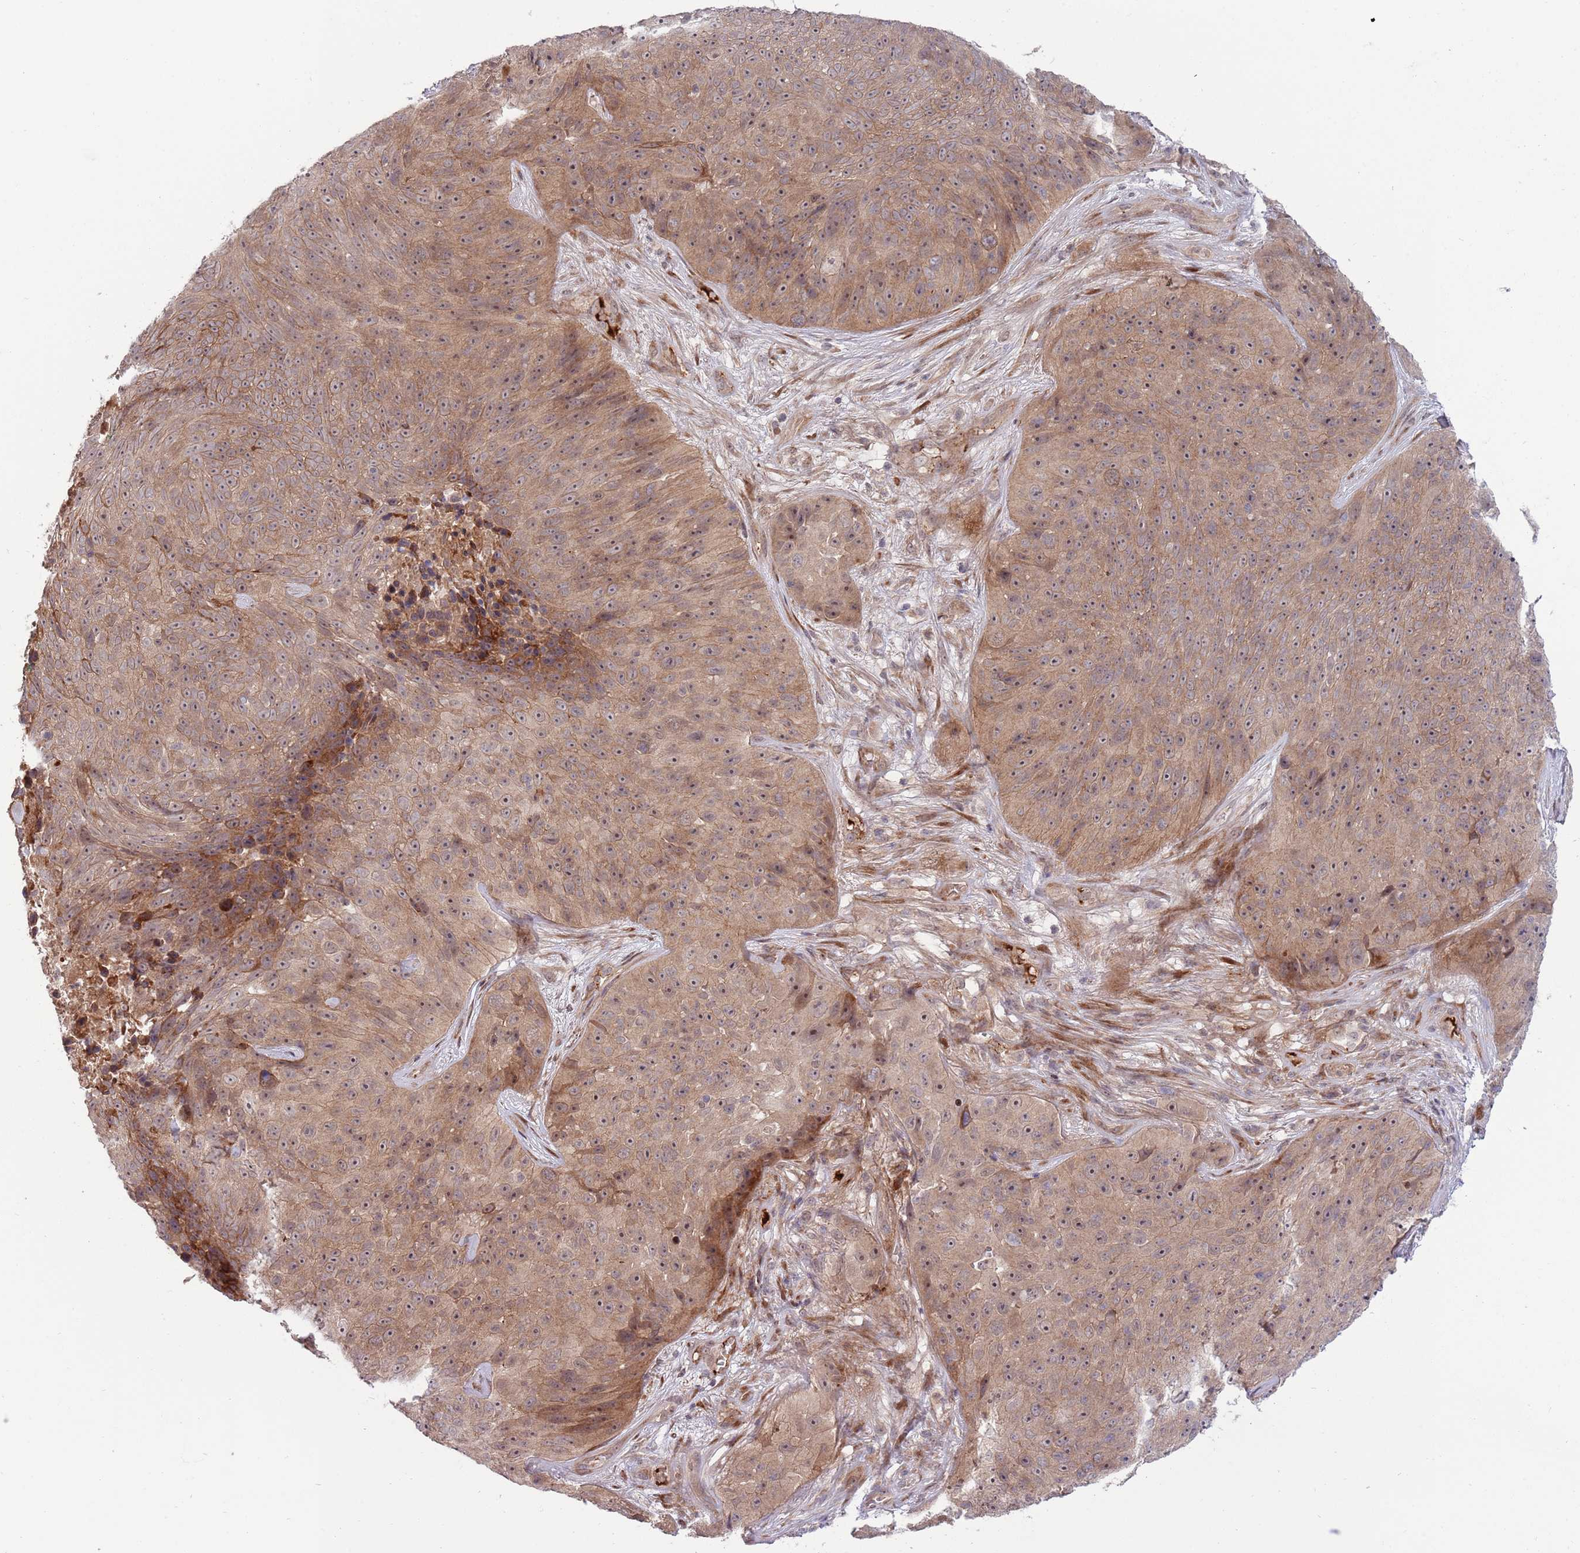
{"staining": {"intensity": "moderate", "quantity": ">75%", "location": "cytoplasmic/membranous,nuclear"}, "tissue": "skin cancer", "cell_type": "Tumor cells", "image_type": "cancer", "snomed": [{"axis": "morphology", "description": "Squamous cell carcinoma, NOS"}, {"axis": "topography", "description": "Skin"}], "caption": "An IHC micrograph of neoplastic tissue is shown. Protein staining in brown shows moderate cytoplasmic/membranous and nuclear positivity in skin cancer within tumor cells. (DAB = brown stain, brightfield microscopy at high magnification).", "gene": "NT5DC4", "patient": {"sex": "female", "age": 87}}